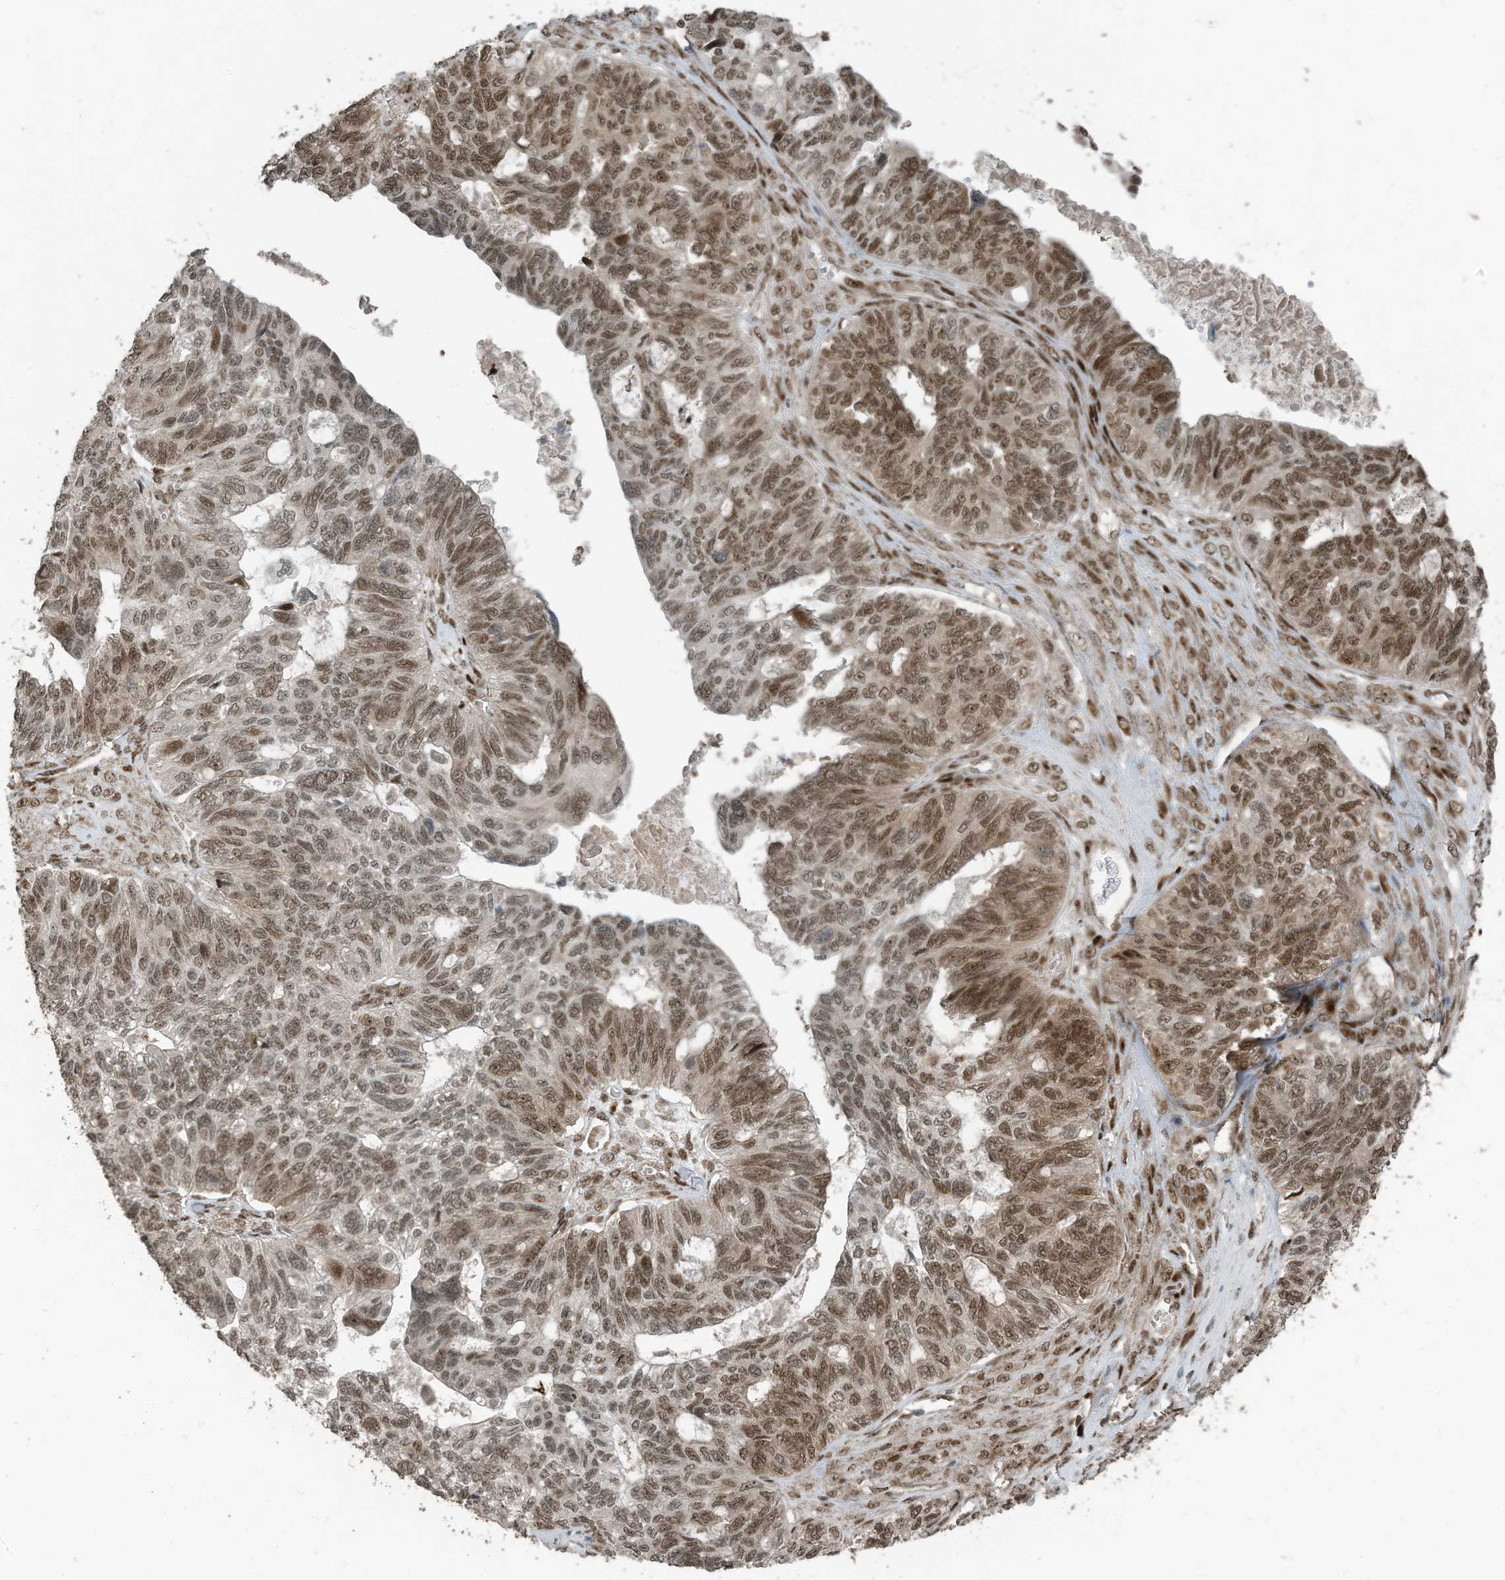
{"staining": {"intensity": "moderate", "quantity": ">75%", "location": "cytoplasmic/membranous,nuclear"}, "tissue": "ovarian cancer", "cell_type": "Tumor cells", "image_type": "cancer", "snomed": [{"axis": "morphology", "description": "Cystadenocarcinoma, serous, NOS"}, {"axis": "topography", "description": "Ovary"}], "caption": "High-magnification brightfield microscopy of serous cystadenocarcinoma (ovarian) stained with DAB (brown) and counterstained with hematoxylin (blue). tumor cells exhibit moderate cytoplasmic/membranous and nuclear expression is appreciated in about>75% of cells.", "gene": "PCNP", "patient": {"sex": "female", "age": 79}}